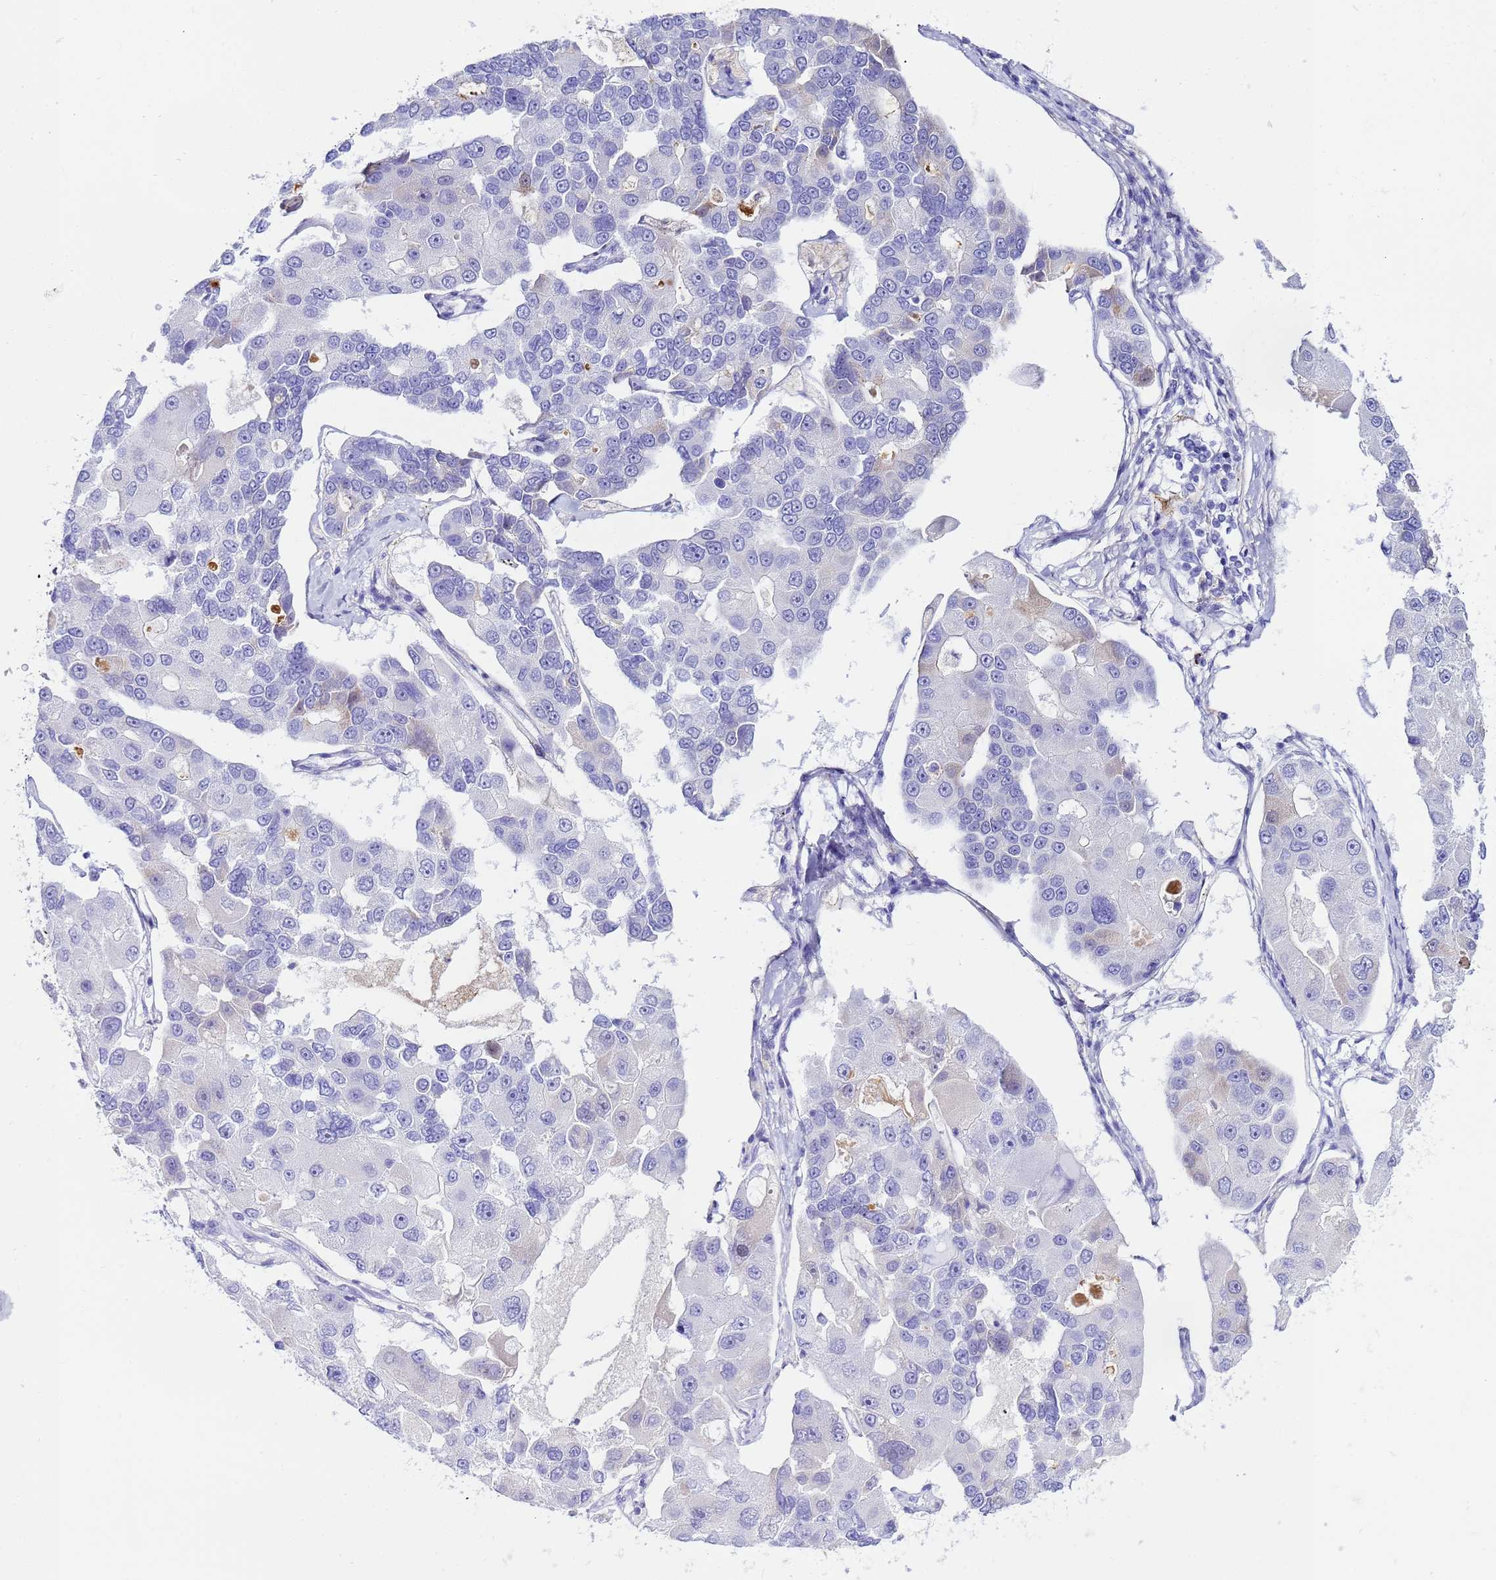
{"staining": {"intensity": "negative", "quantity": "none", "location": "none"}, "tissue": "lung cancer", "cell_type": "Tumor cells", "image_type": "cancer", "snomed": [{"axis": "morphology", "description": "Adenocarcinoma, NOS"}, {"axis": "topography", "description": "Lung"}], "caption": "High power microscopy image of an IHC photomicrograph of adenocarcinoma (lung), revealing no significant staining in tumor cells. (DAB (3,3'-diaminobenzidine) immunohistochemistry visualized using brightfield microscopy, high magnification).", "gene": "CFHR2", "patient": {"sex": "female", "age": 54}}